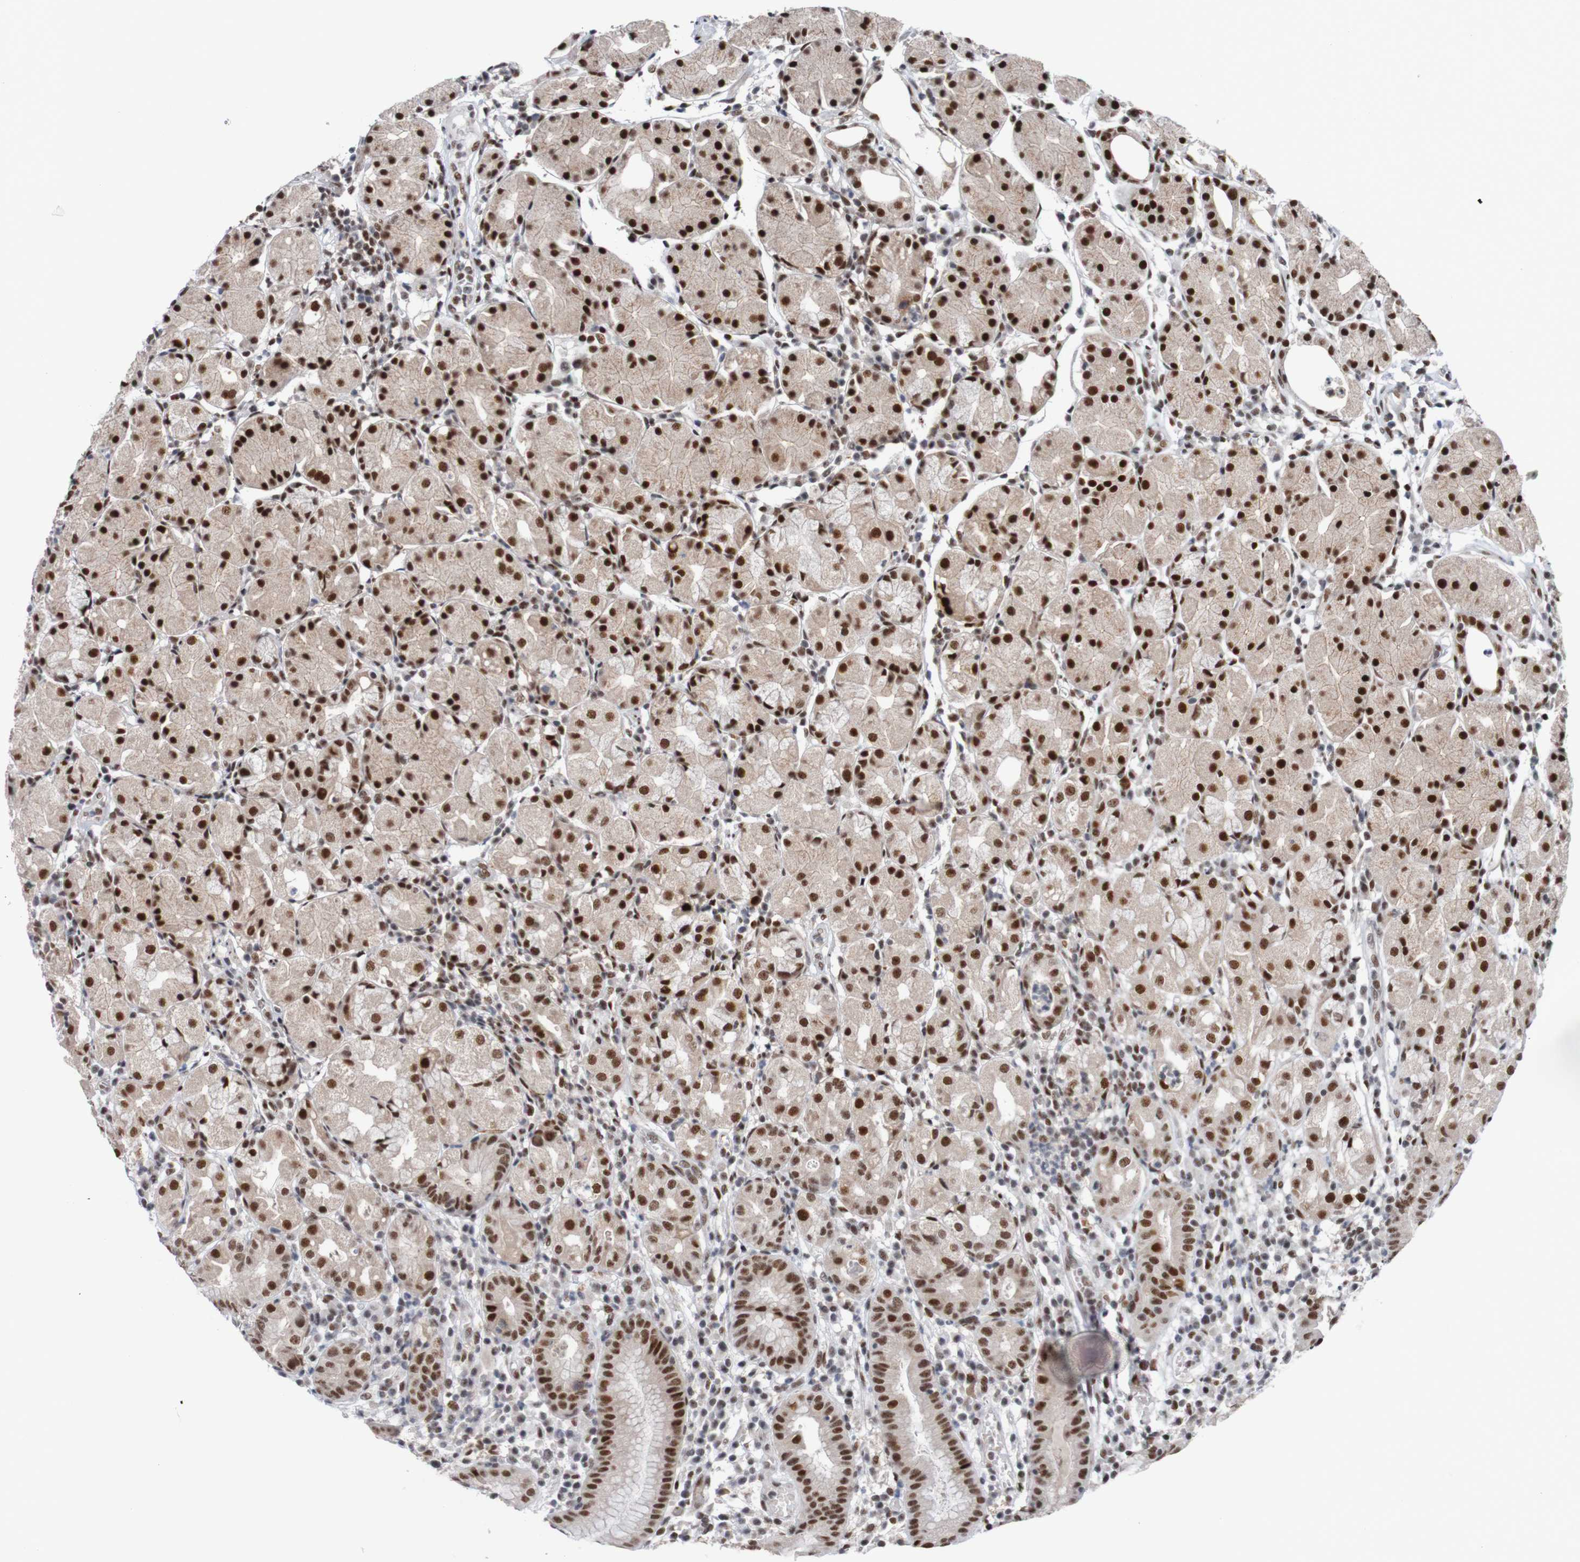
{"staining": {"intensity": "strong", "quantity": ">75%", "location": "nuclear"}, "tissue": "stomach", "cell_type": "Glandular cells", "image_type": "normal", "snomed": [{"axis": "morphology", "description": "Normal tissue, NOS"}, {"axis": "topography", "description": "Stomach"}, {"axis": "topography", "description": "Stomach, lower"}], "caption": "A high amount of strong nuclear staining is appreciated in about >75% of glandular cells in normal stomach. The staining is performed using DAB brown chromogen to label protein expression. The nuclei are counter-stained blue using hematoxylin.", "gene": "CDC5L", "patient": {"sex": "female", "age": 75}}